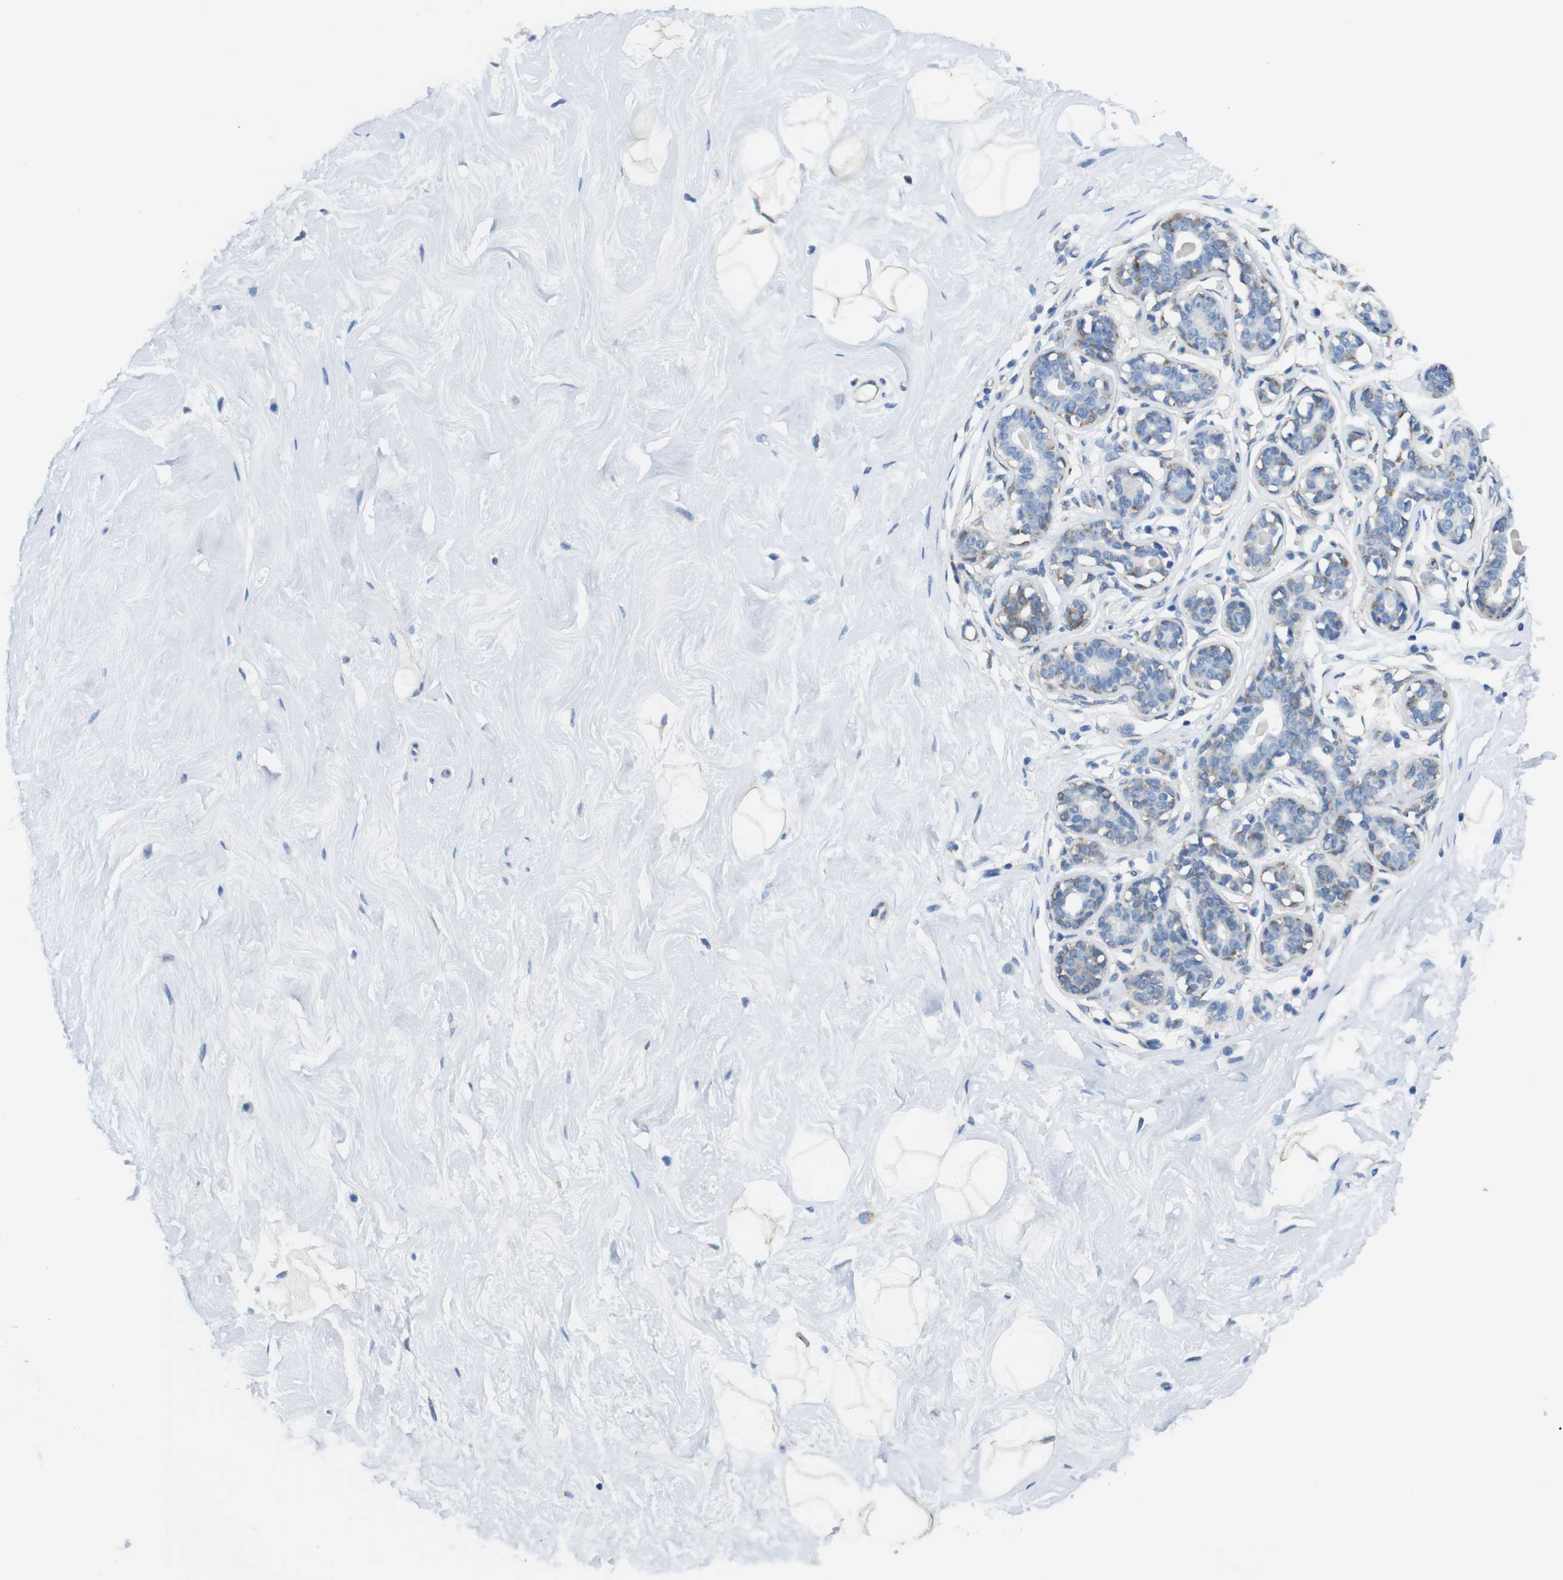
{"staining": {"intensity": "weak", "quantity": "25%-75%", "location": "cytoplasmic/membranous"}, "tissue": "breast", "cell_type": "Adipocytes", "image_type": "normal", "snomed": [{"axis": "morphology", "description": "Normal tissue, NOS"}, {"axis": "topography", "description": "Breast"}], "caption": "Immunohistochemical staining of normal human breast shows 25%-75% levels of weak cytoplasmic/membranous protein positivity in approximately 25%-75% of adipocytes. (IHC, brightfield microscopy, high magnification).", "gene": "CDH8", "patient": {"sex": "female", "age": 23}}